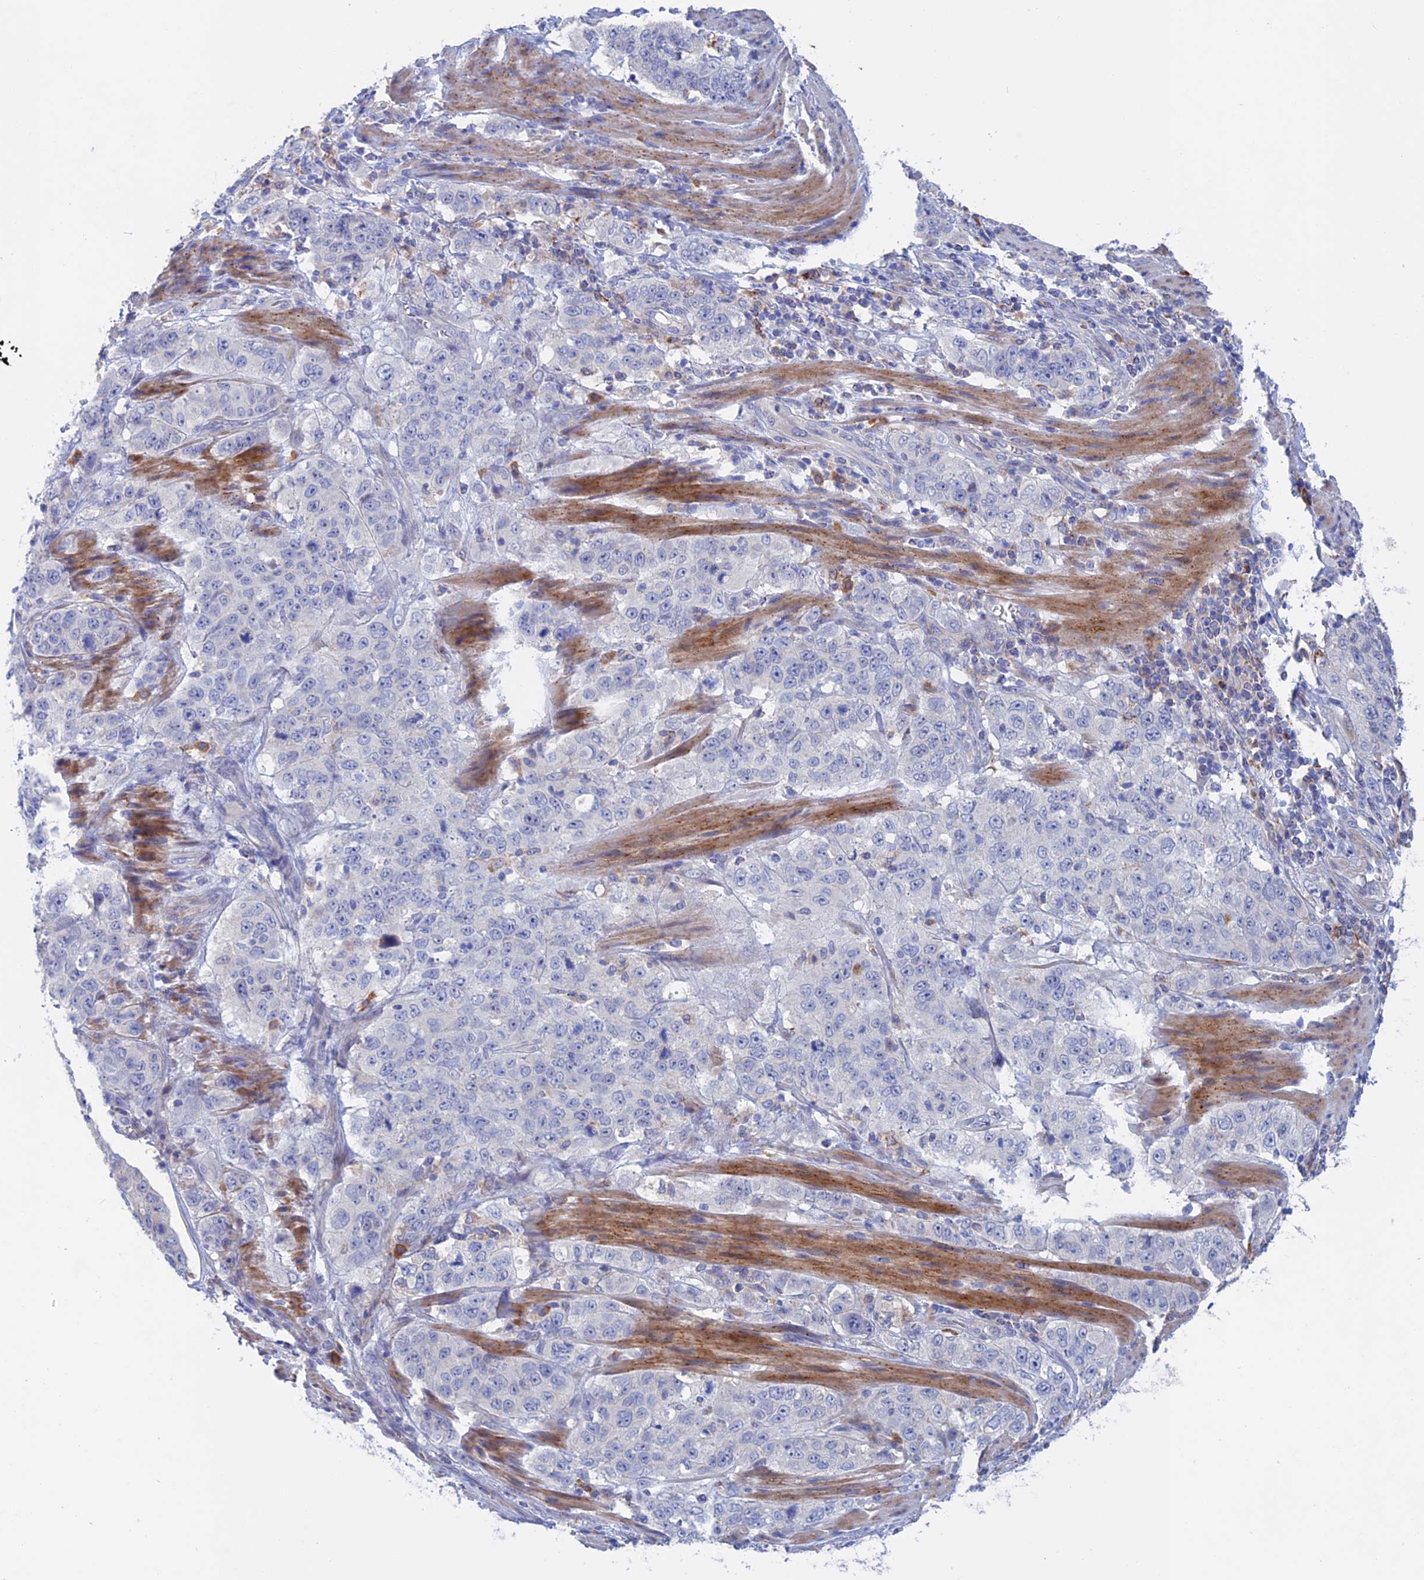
{"staining": {"intensity": "negative", "quantity": "none", "location": "none"}, "tissue": "stomach cancer", "cell_type": "Tumor cells", "image_type": "cancer", "snomed": [{"axis": "morphology", "description": "Adenocarcinoma, NOS"}, {"axis": "topography", "description": "Stomach"}], "caption": "A high-resolution image shows immunohistochemistry staining of adenocarcinoma (stomach), which demonstrates no significant expression in tumor cells.", "gene": "SLC2A6", "patient": {"sex": "male", "age": 48}}